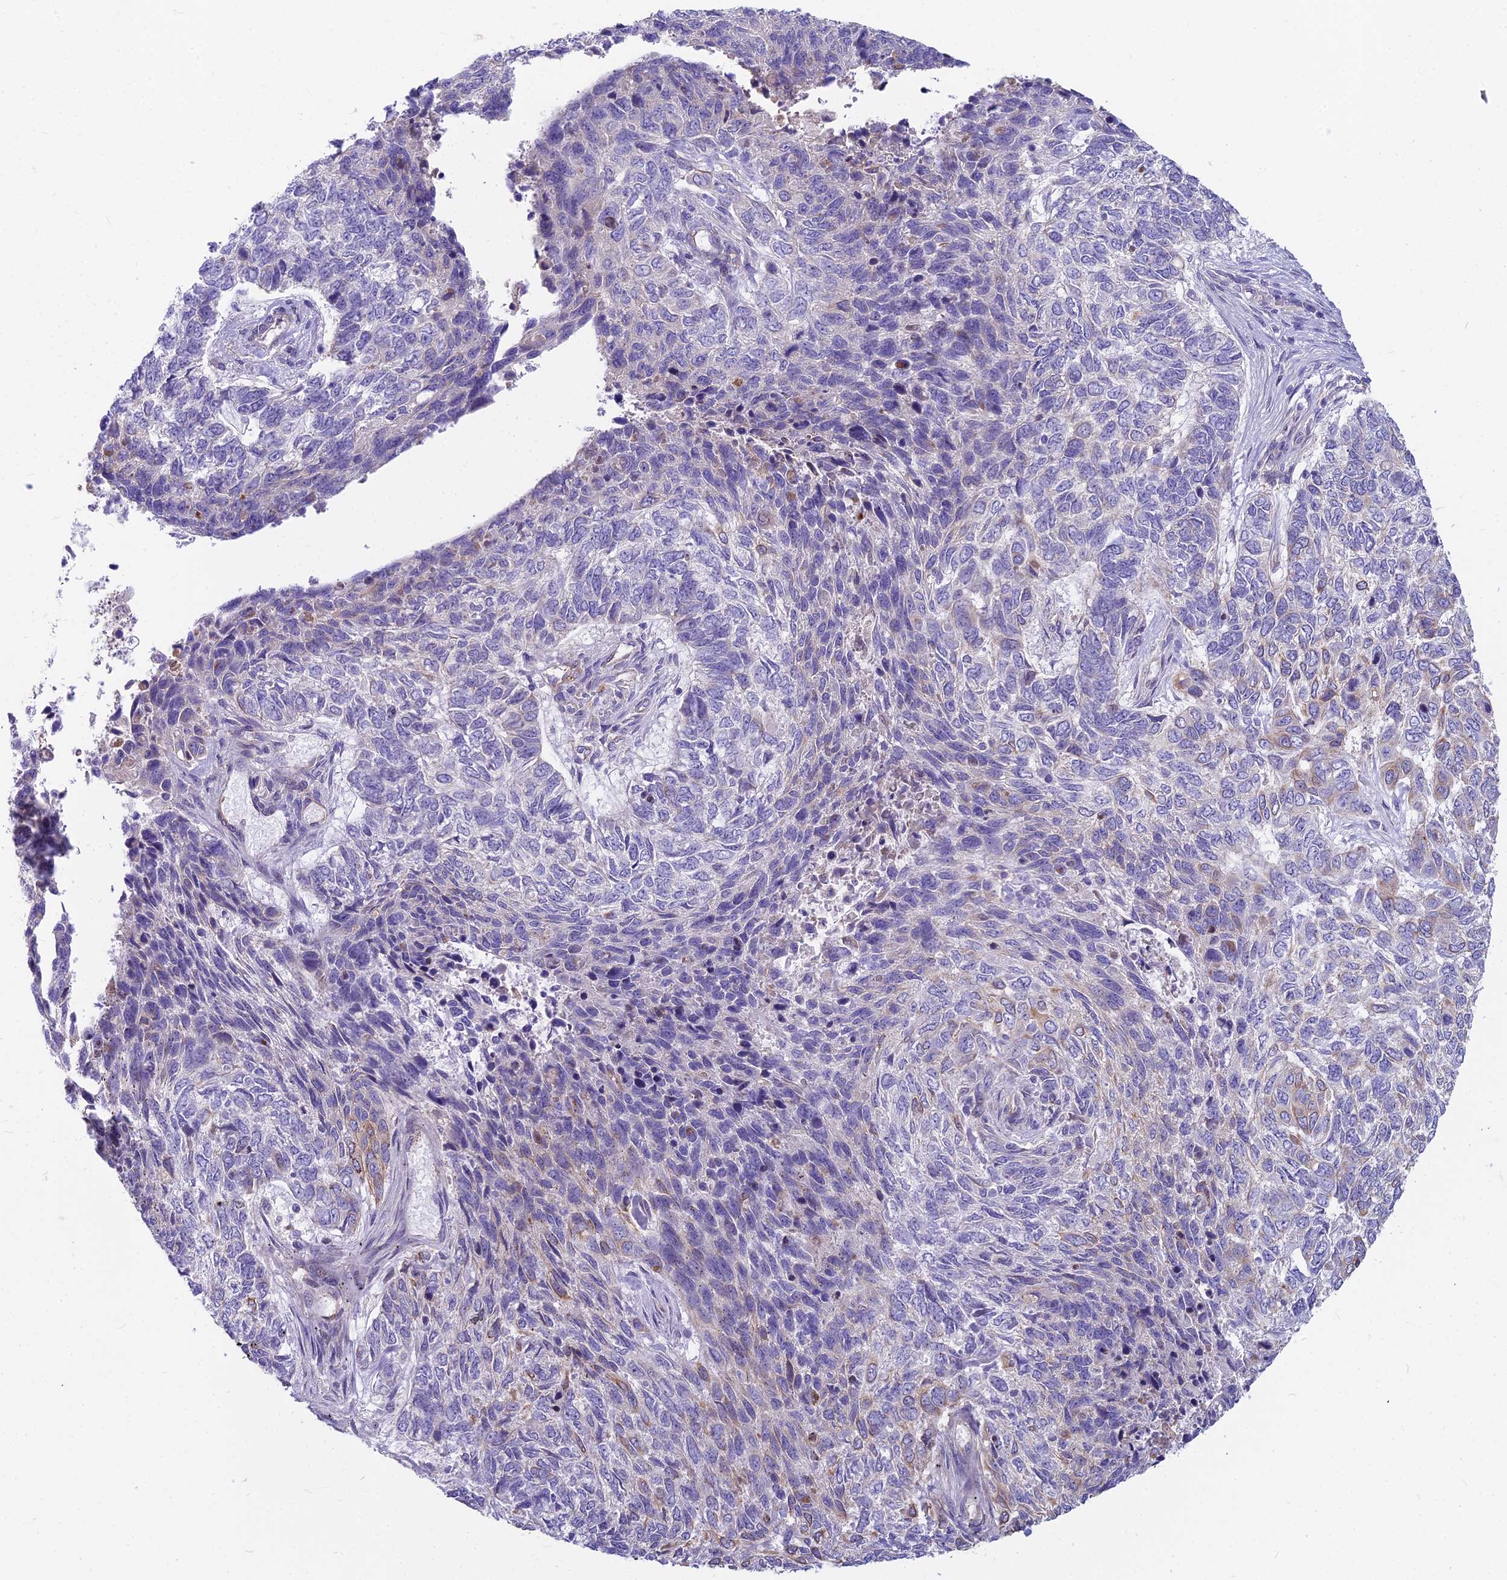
{"staining": {"intensity": "weak", "quantity": "<25%", "location": "cytoplasmic/membranous"}, "tissue": "skin cancer", "cell_type": "Tumor cells", "image_type": "cancer", "snomed": [{"axis": "morphology", "description": "Basal cell carcinoma"}, {"axis": "topography", "description": "Skin"}], "caption": "This is an immunohistochemistry micrograph of skin cancer (basal cell carcinoma). There is no expression in tumor cells.", "gene": "HLA-DOA", "patient": {"sex": "female", "age": 65}}